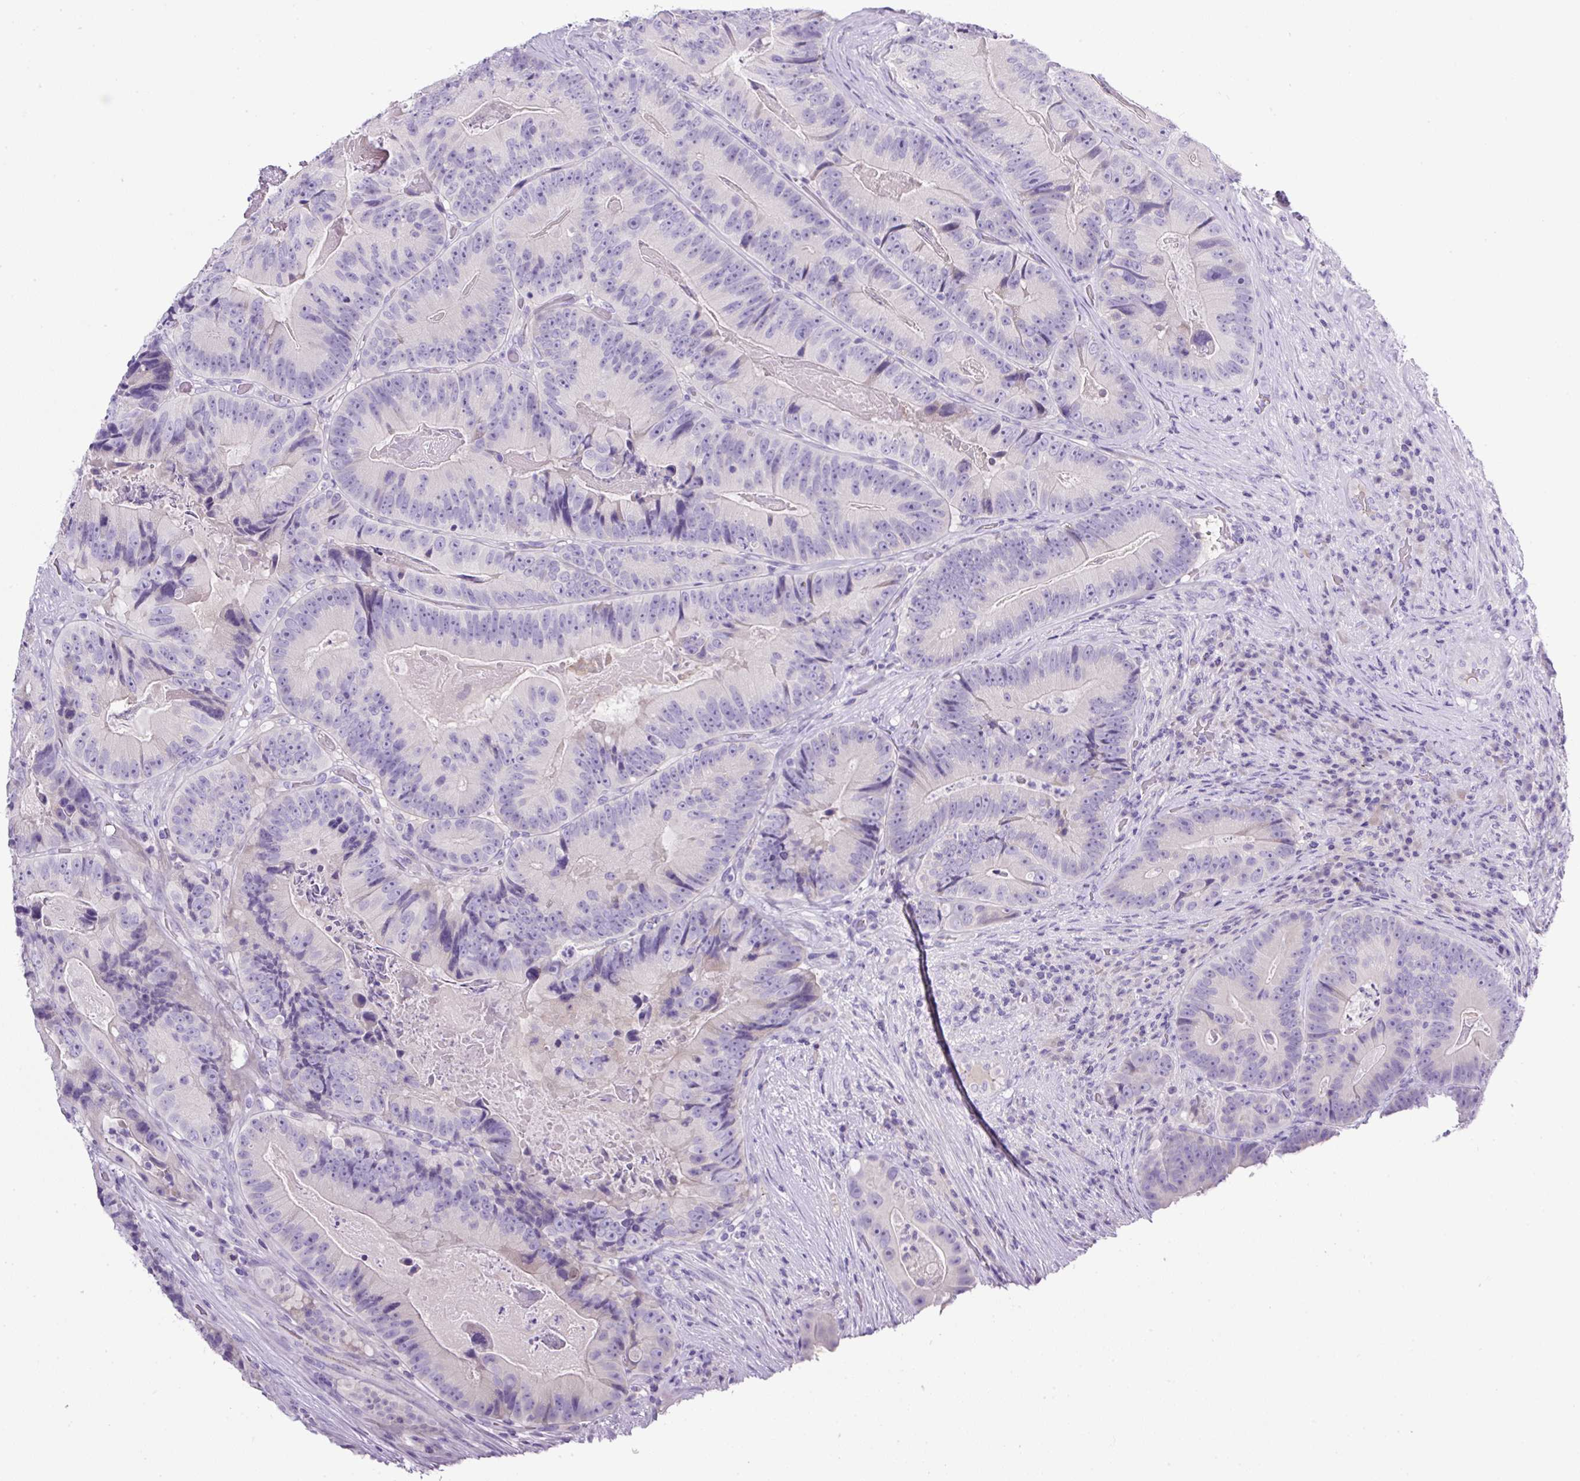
{"staining": {"intensity": "negative", "quantity": "none", "location": "none"}, "tissue": "colorectal cancer", "cell_type": "Tumor cells", "image_type": "cancer", "snomed": [{"axis": "morphology", "description": "Adenocarcinoma, NOS"}, {"axis": "topography", "description": "Colon"}], "caption": "DAB immunohistochemical staining of human colorectal cancer (adenocarcinoma) demonstrates no significant positivity in tumor cells.", "gene": "SP8", "patient": {"sex": "female", "age": 86}}